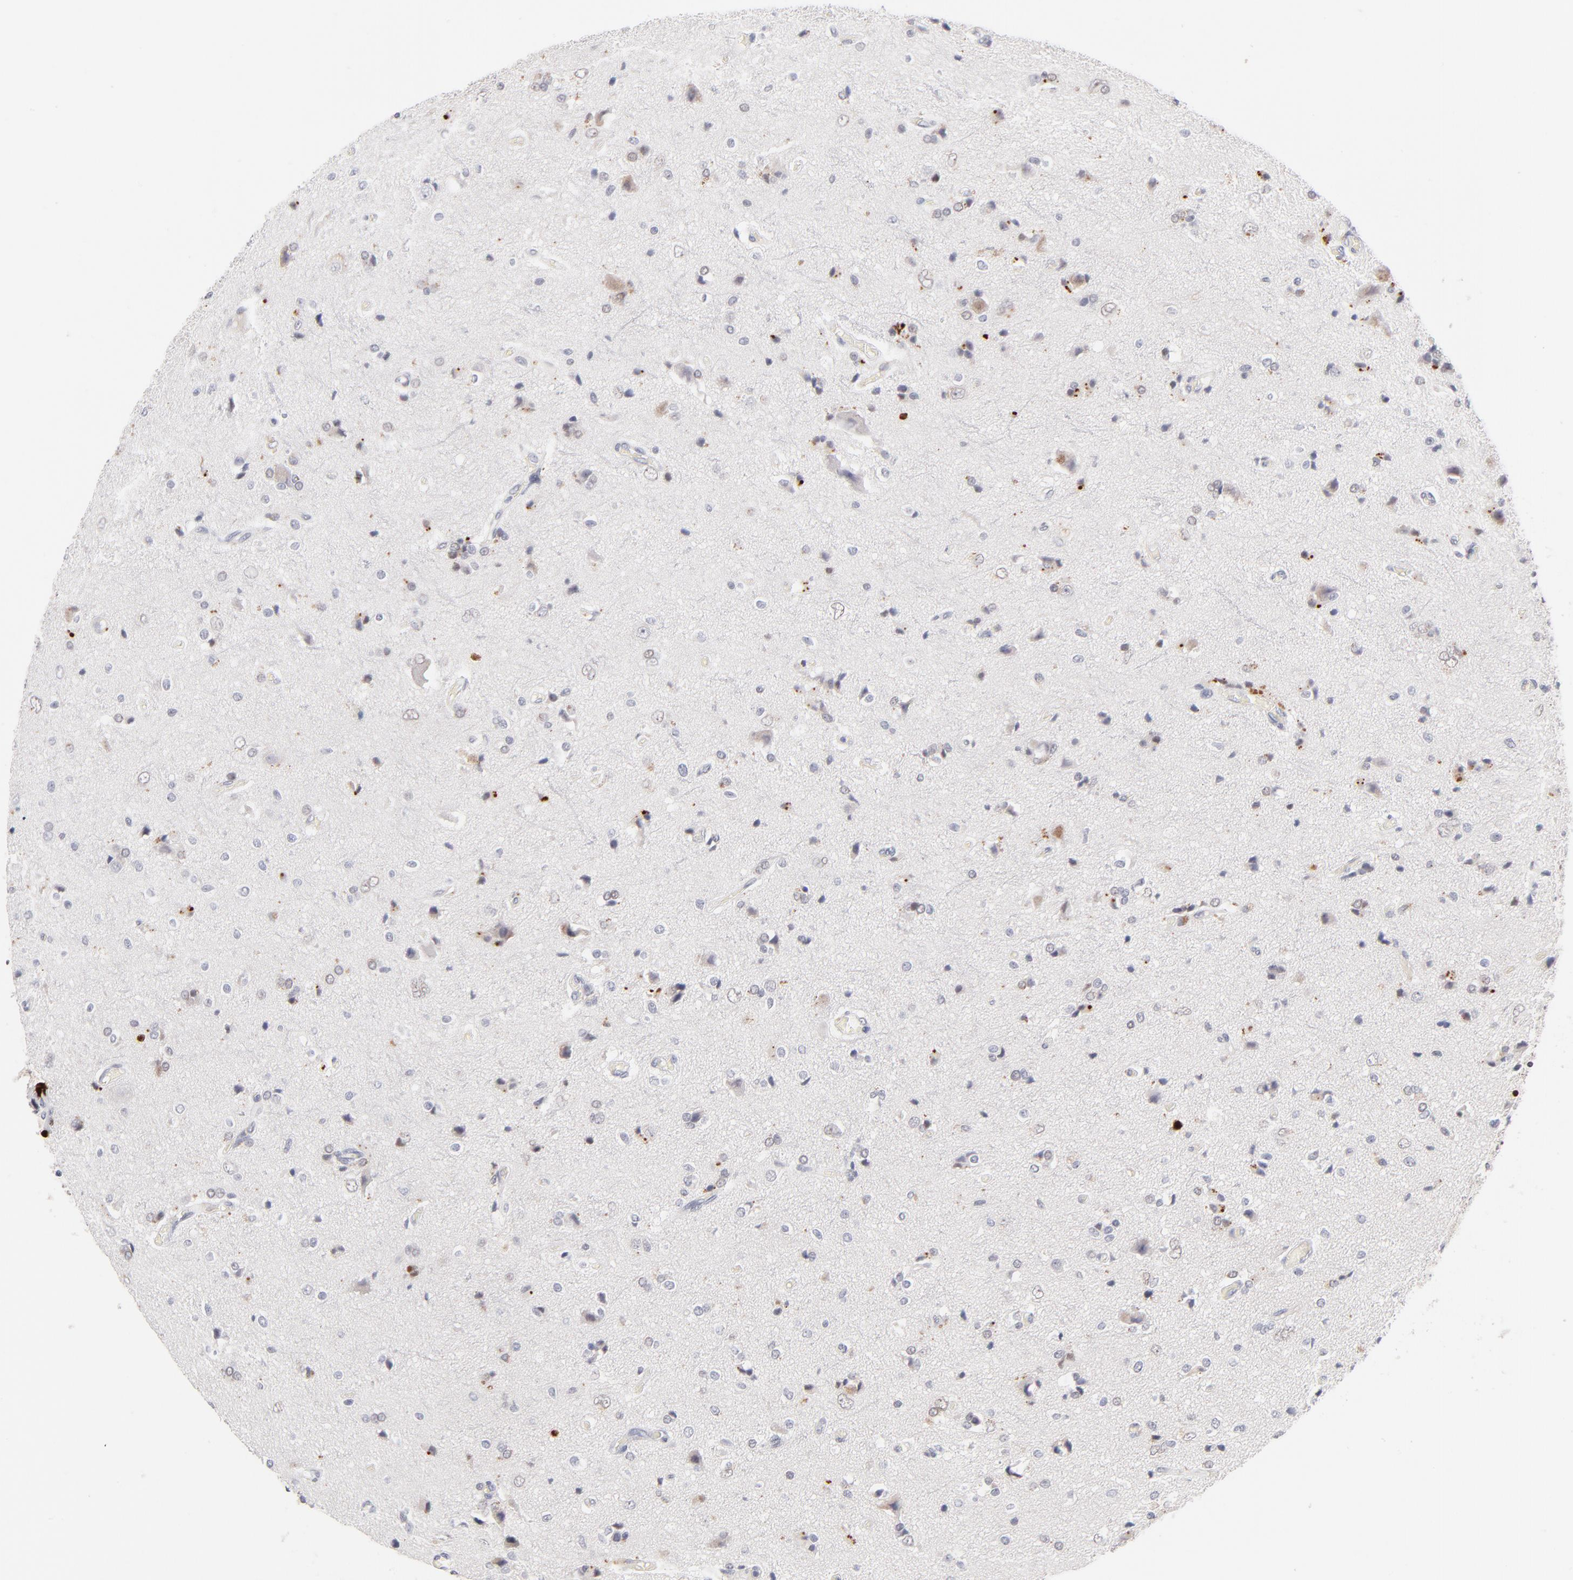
{"staining": {"intensity": "negative", "quantity": "none", "location": "none"}, "tissue": "glioma", "cell_type": "Tumor cells", "image_type": "cancer", "snomed": [{"axis": "morphology", "description": "Glioma, malignant, High grade"}, {"axis": "topography", "description": "Brain"}], "caption": "An IHC histopathology image of high-grade glioma (malignant) is shown. There is no staining in tumor cells of high-grade glioma (malignant).", "gene": "PARP1", "patient": {"sex": "male", "age": 47}}